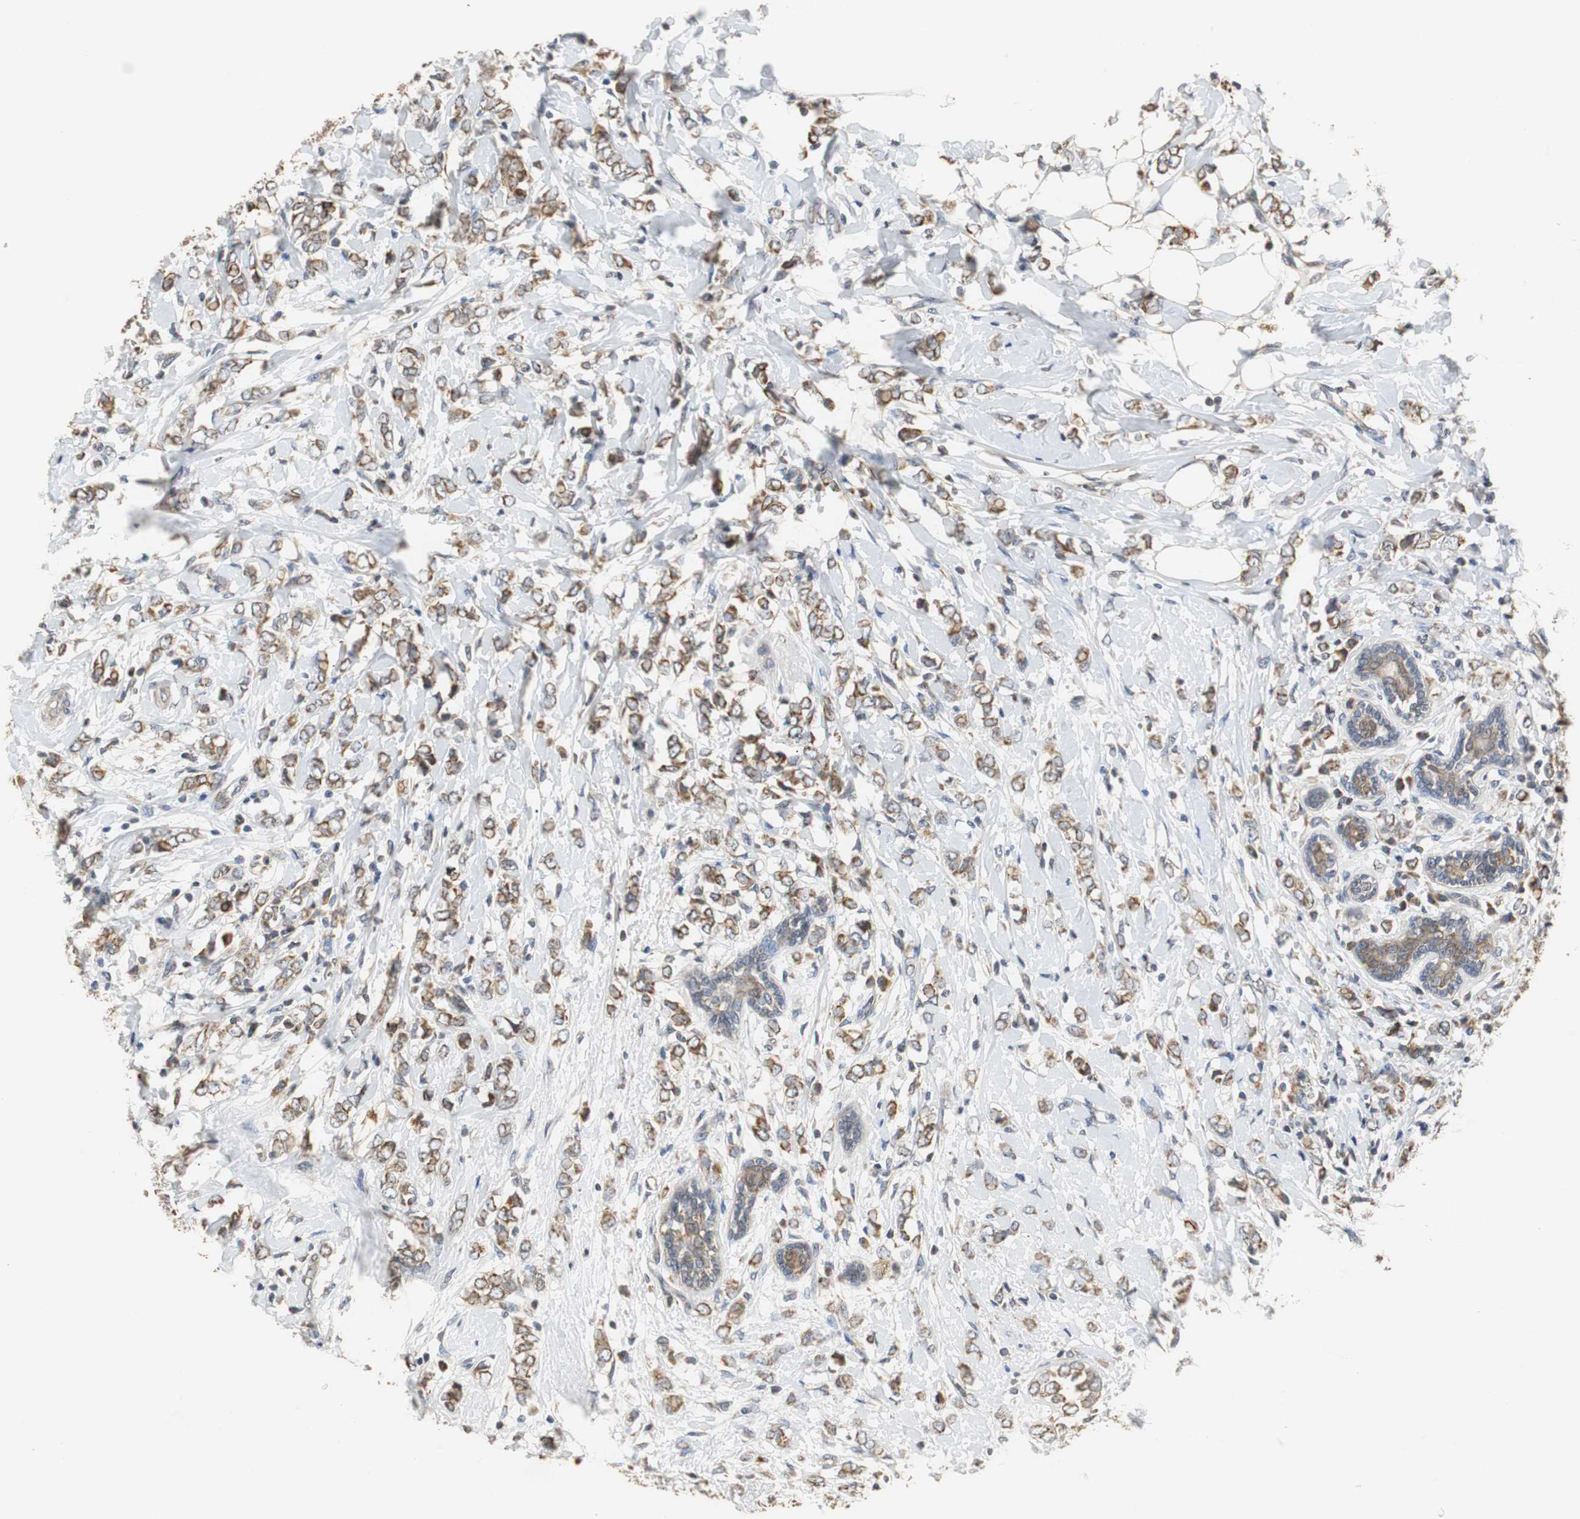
{"staining": {"intensity": "moderate", "quantity": ">75%", "location": "cytoplasmic/membranous"}, "tissue": "breast cancer", "cell_type": "Tumor cells", "image_type": "cancer", "snomed": [{"axis": "morphology", "description": "Normal tissue, NOS"}, {"axis": "morphology", "description": "Lobular carcinoma"}, {"axis": "topography", "description": "Breast"}], "caption": "Immunohistochemical staining of lobular carcinoma (breast) reveals medium levels of moderate cytoplasmic/membranous expression in about >75% of tumor cells. (brown staining indicates protein expression, while blue staining denotes nuclei).", "gene": "HMGCL", "patient": {"sex": "female", "age": 47}}